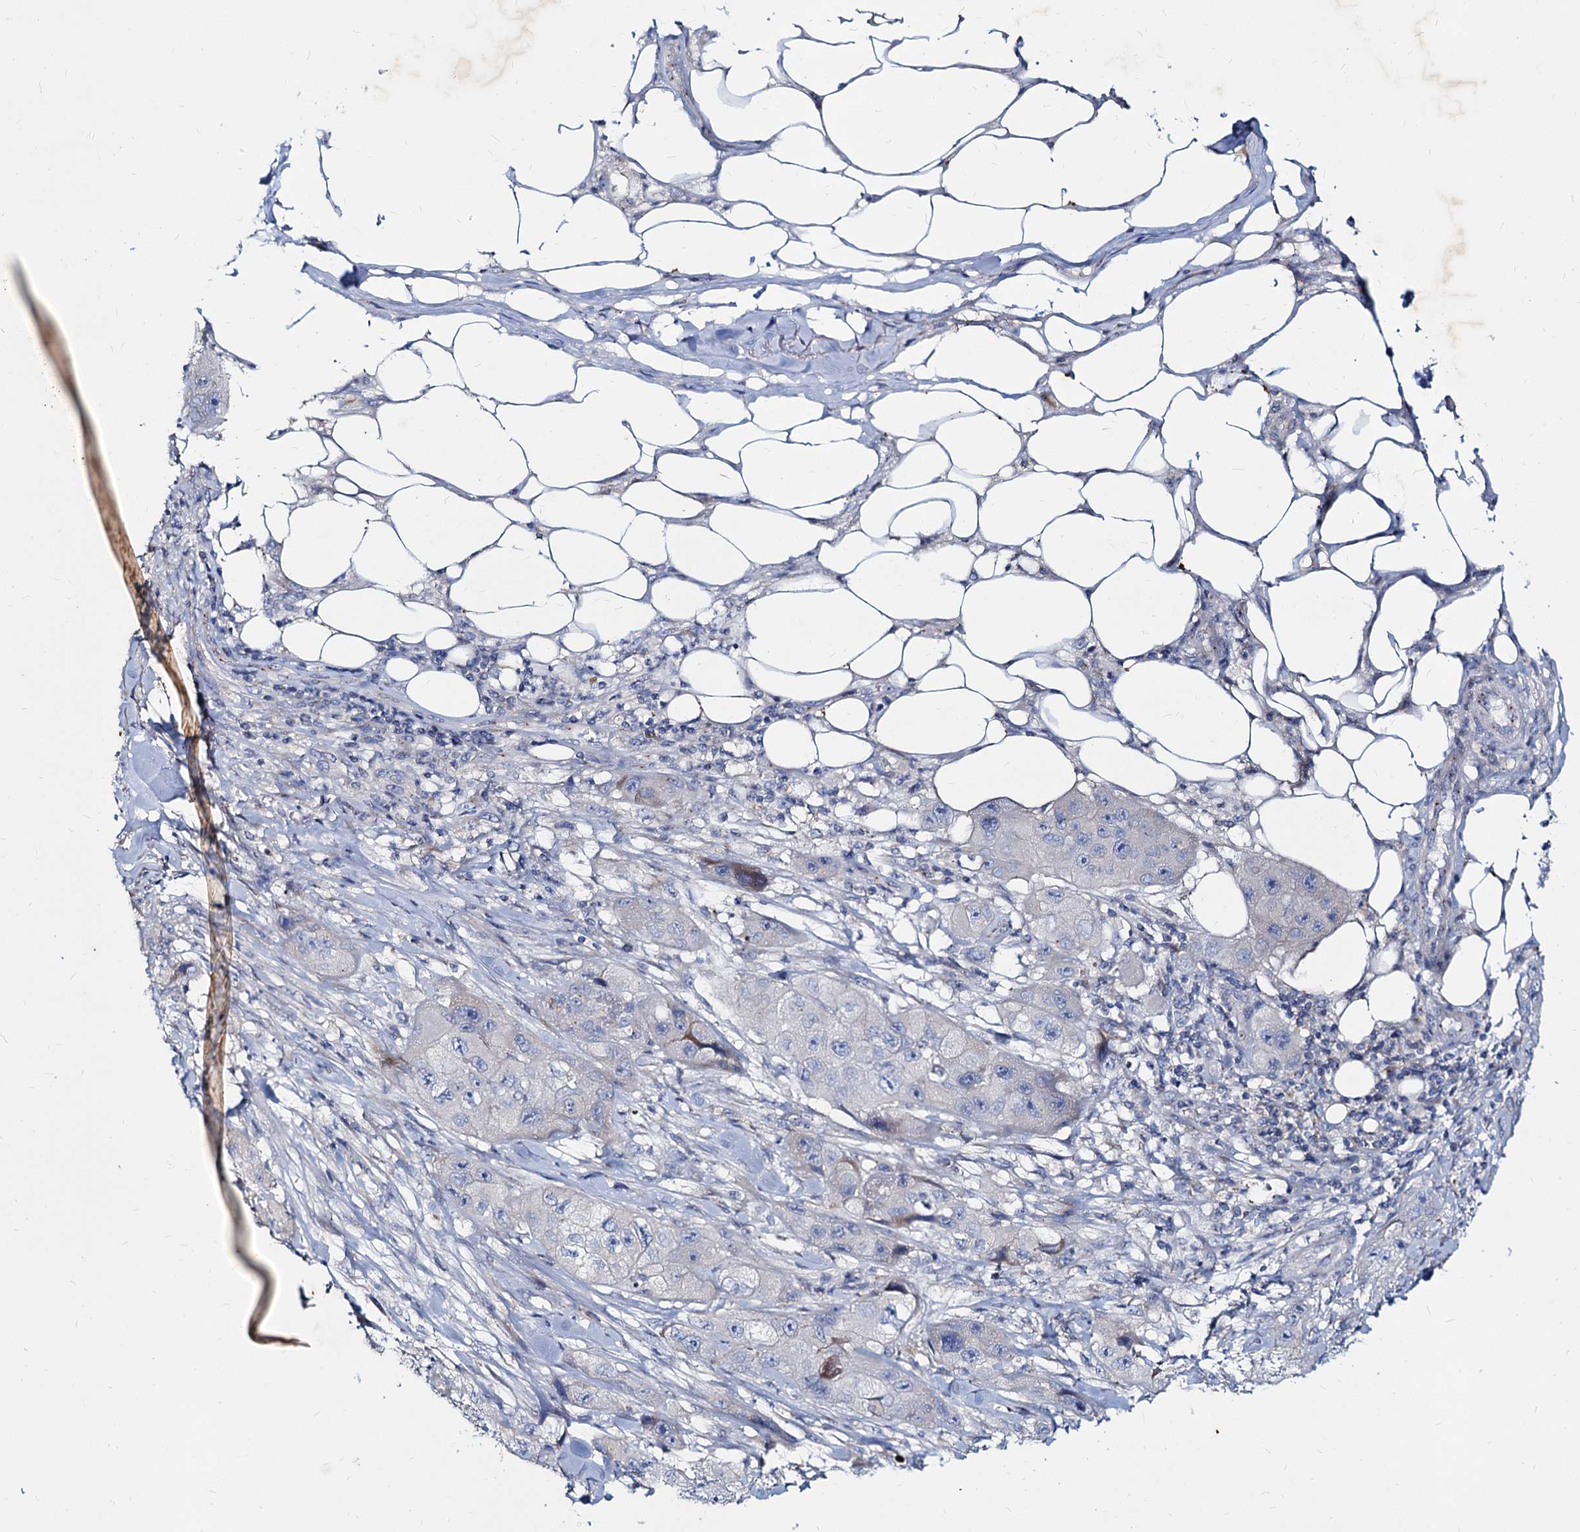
{"staining": {"intensity": "negative", "quantity": "none", "location": "none"}, "tissue": "skin cancer", "cell_type": "Tumor cells", "image_type": "cancer", "snomed": [{"axis": "morphology", "description": "Squamous cell carcinoma, NOS"}, {"axis": "topography", "description": "Skin"}, {"axis": "topography", "description": "Subcutis"}], "caption": "DAB immunohistochemical staining of human skin squamous cell carcinoma reveals no significant expression in tumor cells.", "gene": "AGBL4", "patient": {"sex": "male", "age": 73}}